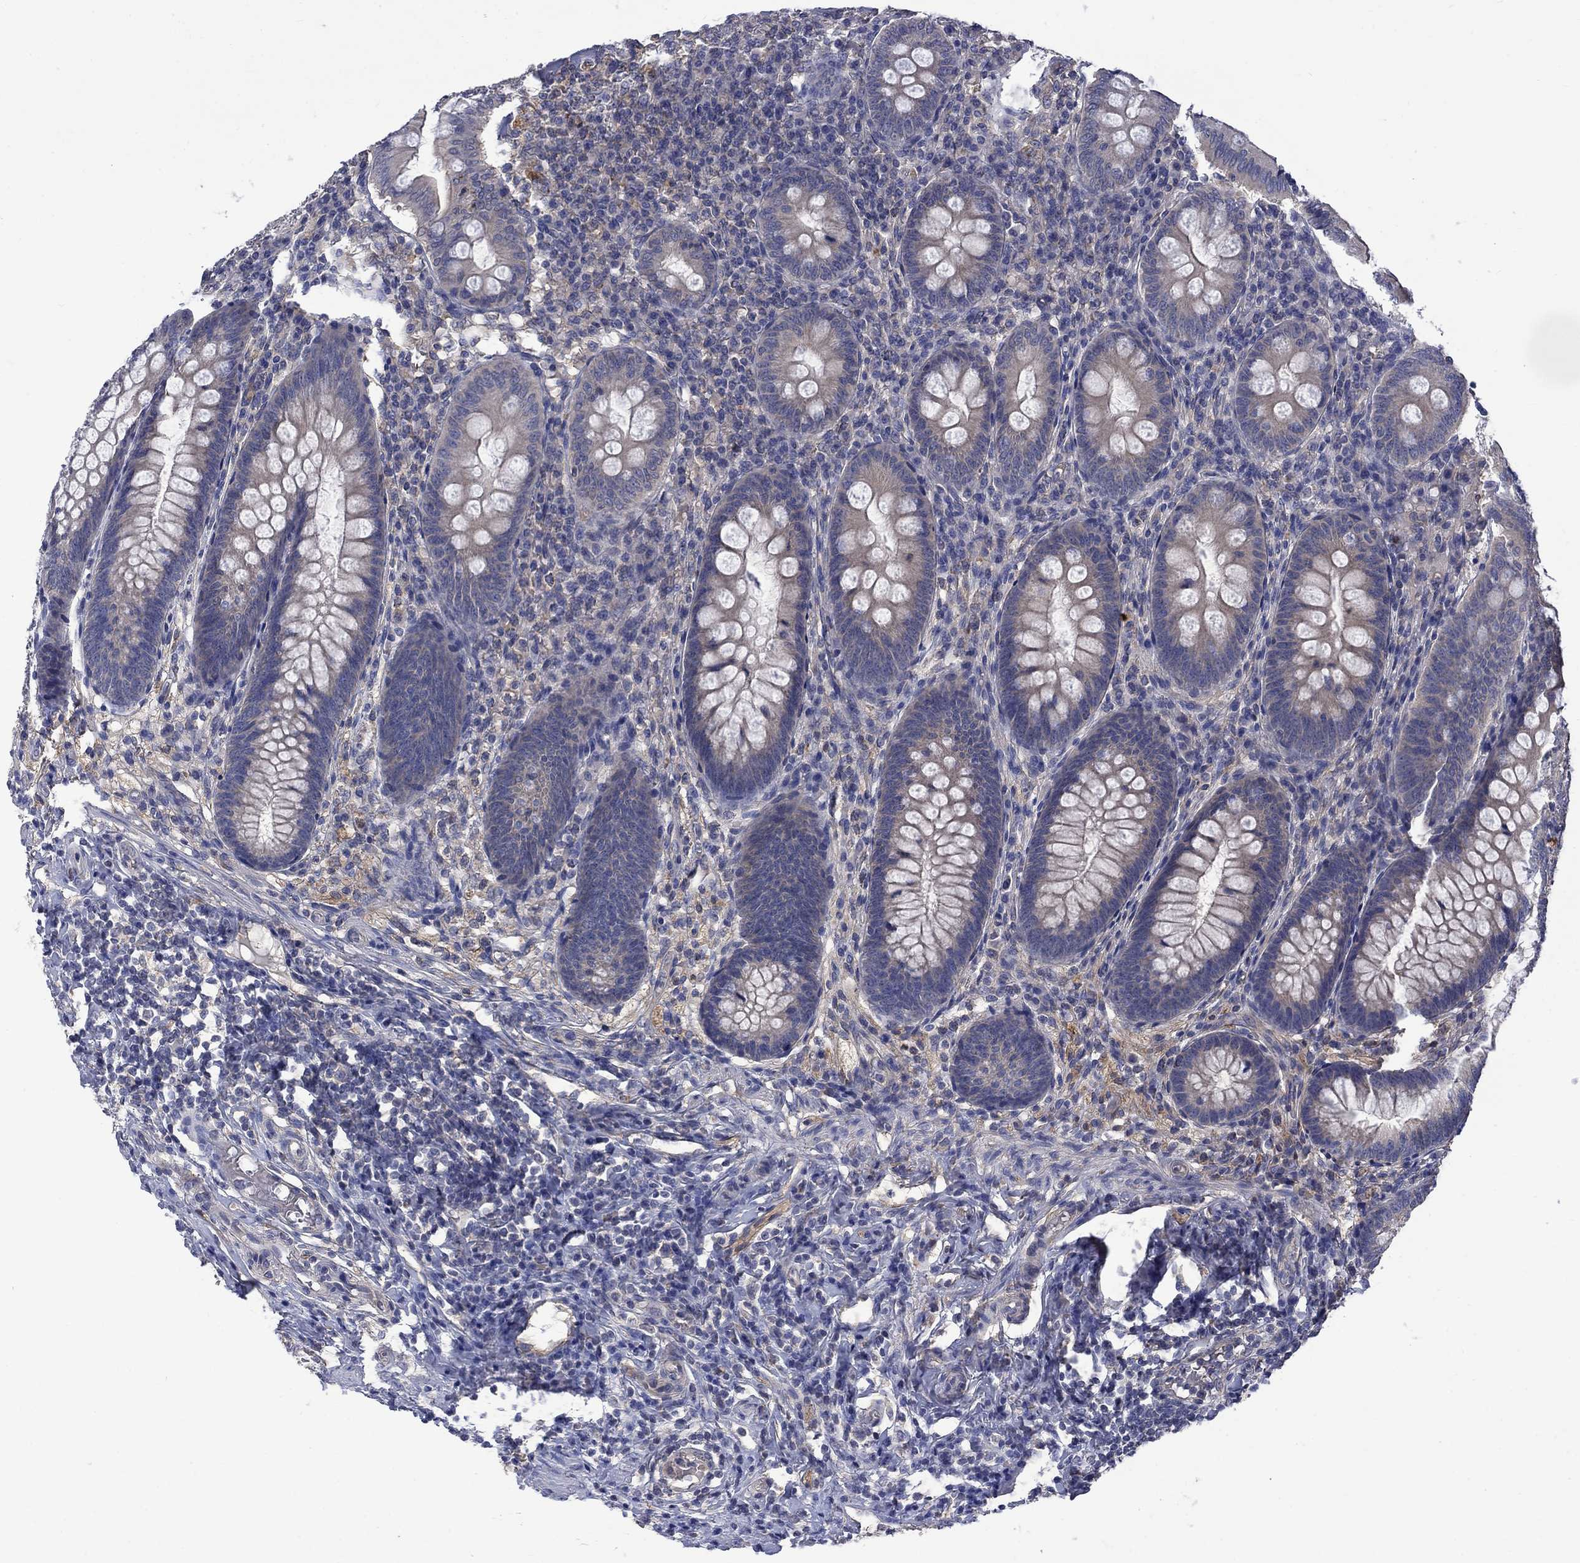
{"staining": {"intensity": "weak", "quantity": "<25%", "location": "cytoplasmic/membranous"}, "tissue": "appendix", "cell_type": "Glandular cells", "image_type": "normal", "snomed": [{"axis": "morphology", "description": "Normal tissue, NOS"}, {"axis": "morphology", "description": "Inflammation, NOS"}, {"axis": "topography", "description": "Appendix"}], "caption": "The photomicrograph displays no staining of glandular cells in unremarkable appendix. (Immunohistochemistry, brightfield microscopy, high magnification).", "gene": "HSPA12A", "patient": {"sex": "male", "age": 16}}